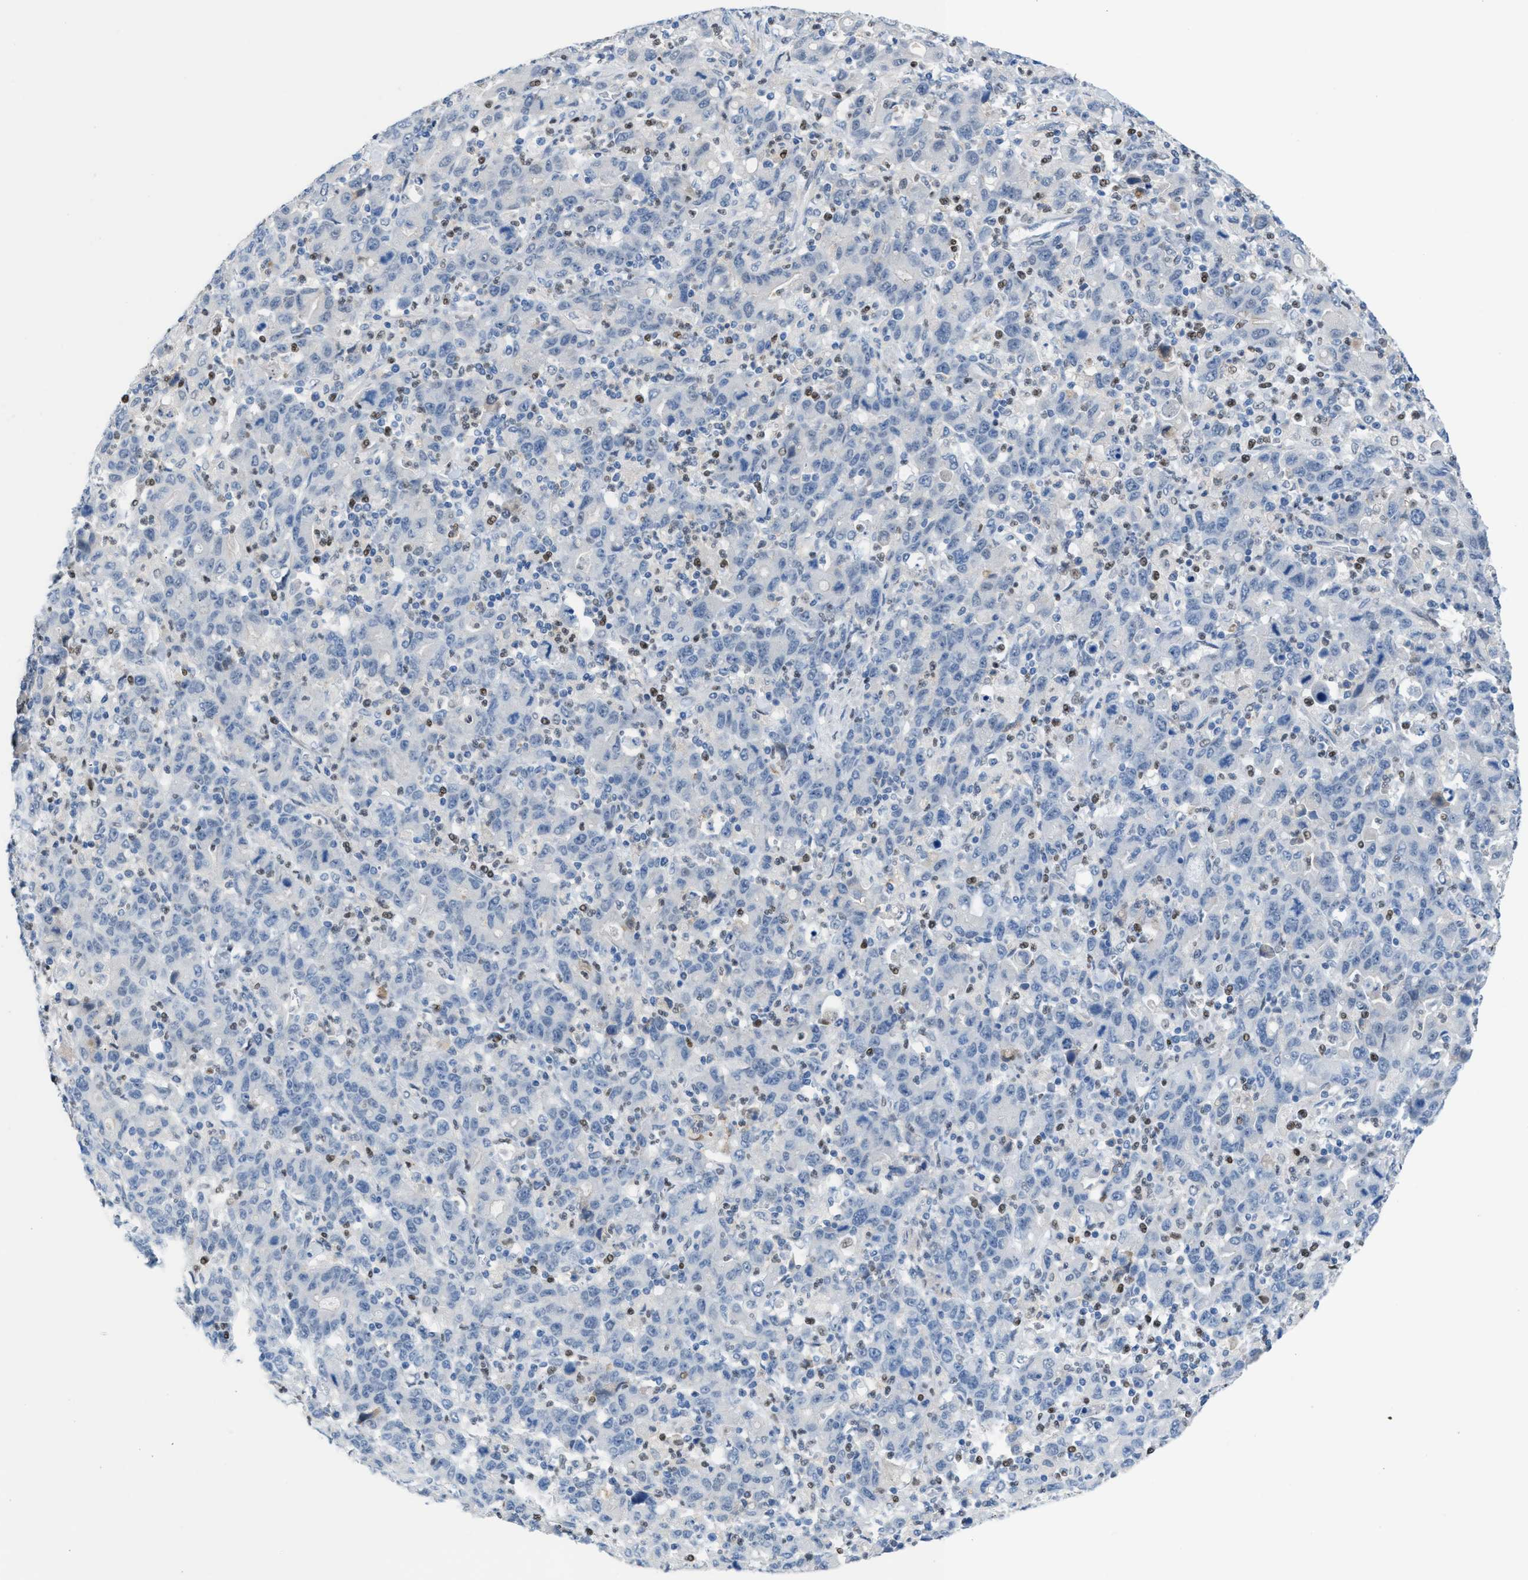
{"staining": {"intensity": "negative", "quantity": "none", "location": "none"}, "tissue": "stomach cancer", "cell_type": "Tumor cells", "image_type": "cancer", "snomed": [{"axis": "morphology", "description": "Adenocarcinoma, NOS"}, {"axis": "topography", "description": "Stomach, upper"}], "caption": "The micrograph demonstrates no significant expression in tumor cells of stomach cancer (adenocarcinoma). (Stains: DAB immunohistochemistry (IHC) with hematoxylin counter stain, Microscopy: brightfield microscopy at high magnification).", "gene": "PPM1D", "patient": {"sex": "male", "age": 69}}